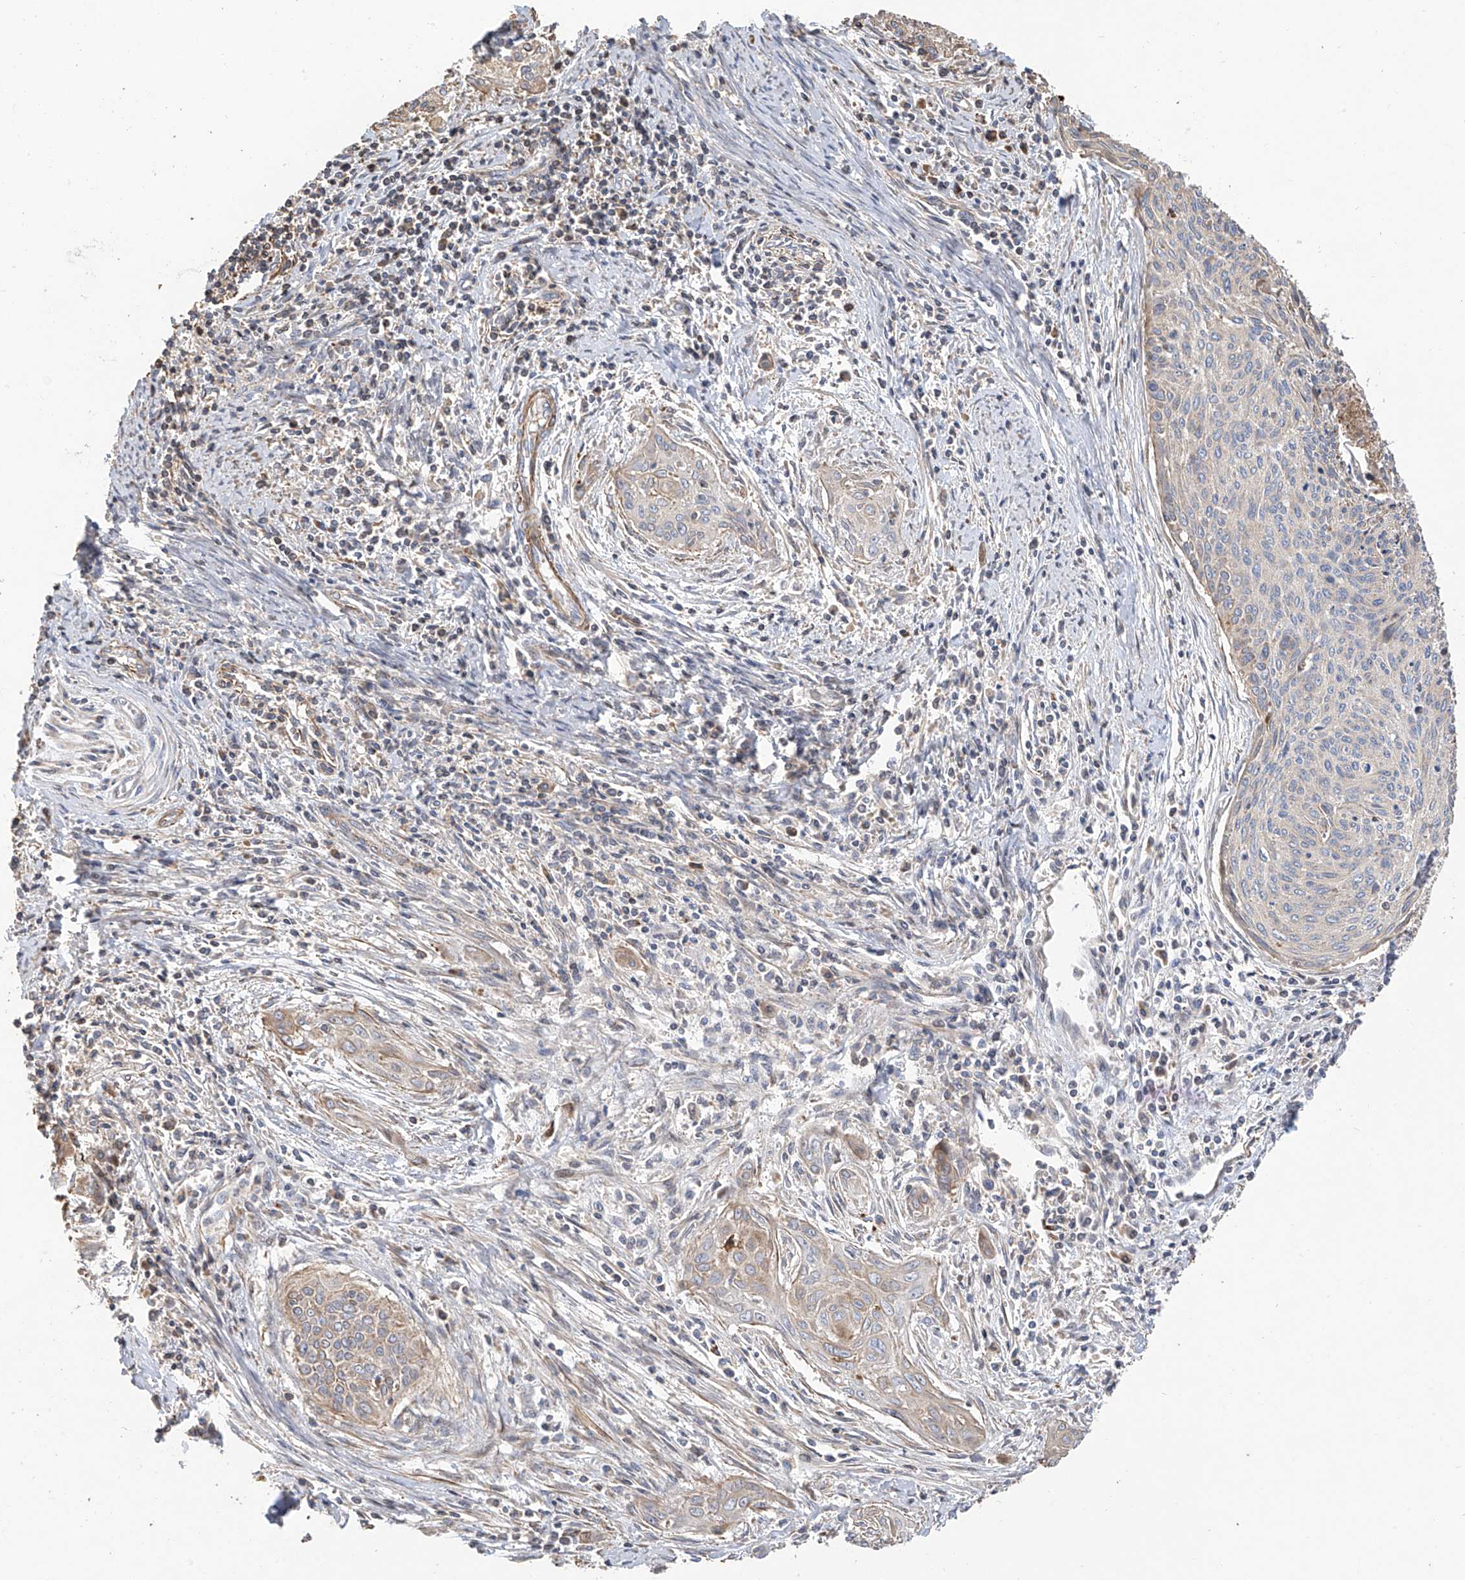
{"staining": {"intensity": "moderate", "quantity": "<25%", "location": "cytoplasmic/membranous"}, "tissue": "cervical cancer", "cell_type": "Tumor cells", "image_type": "cancer", "snomed": [{"axis": "morphology", "description": "Squamous cell carcinoma, NOS"}, {"axis": "topography", "description": "Cervix"}], "caption": "Squamous cell carcinoma (cervical) was stained to show a protein in brown. There is low levels of moderate cytoplasmic/membranous staining in approximately <25% of tumor cells.", "gene": "SLC43A3", "patient": {"sex": "female", "age": 55}}